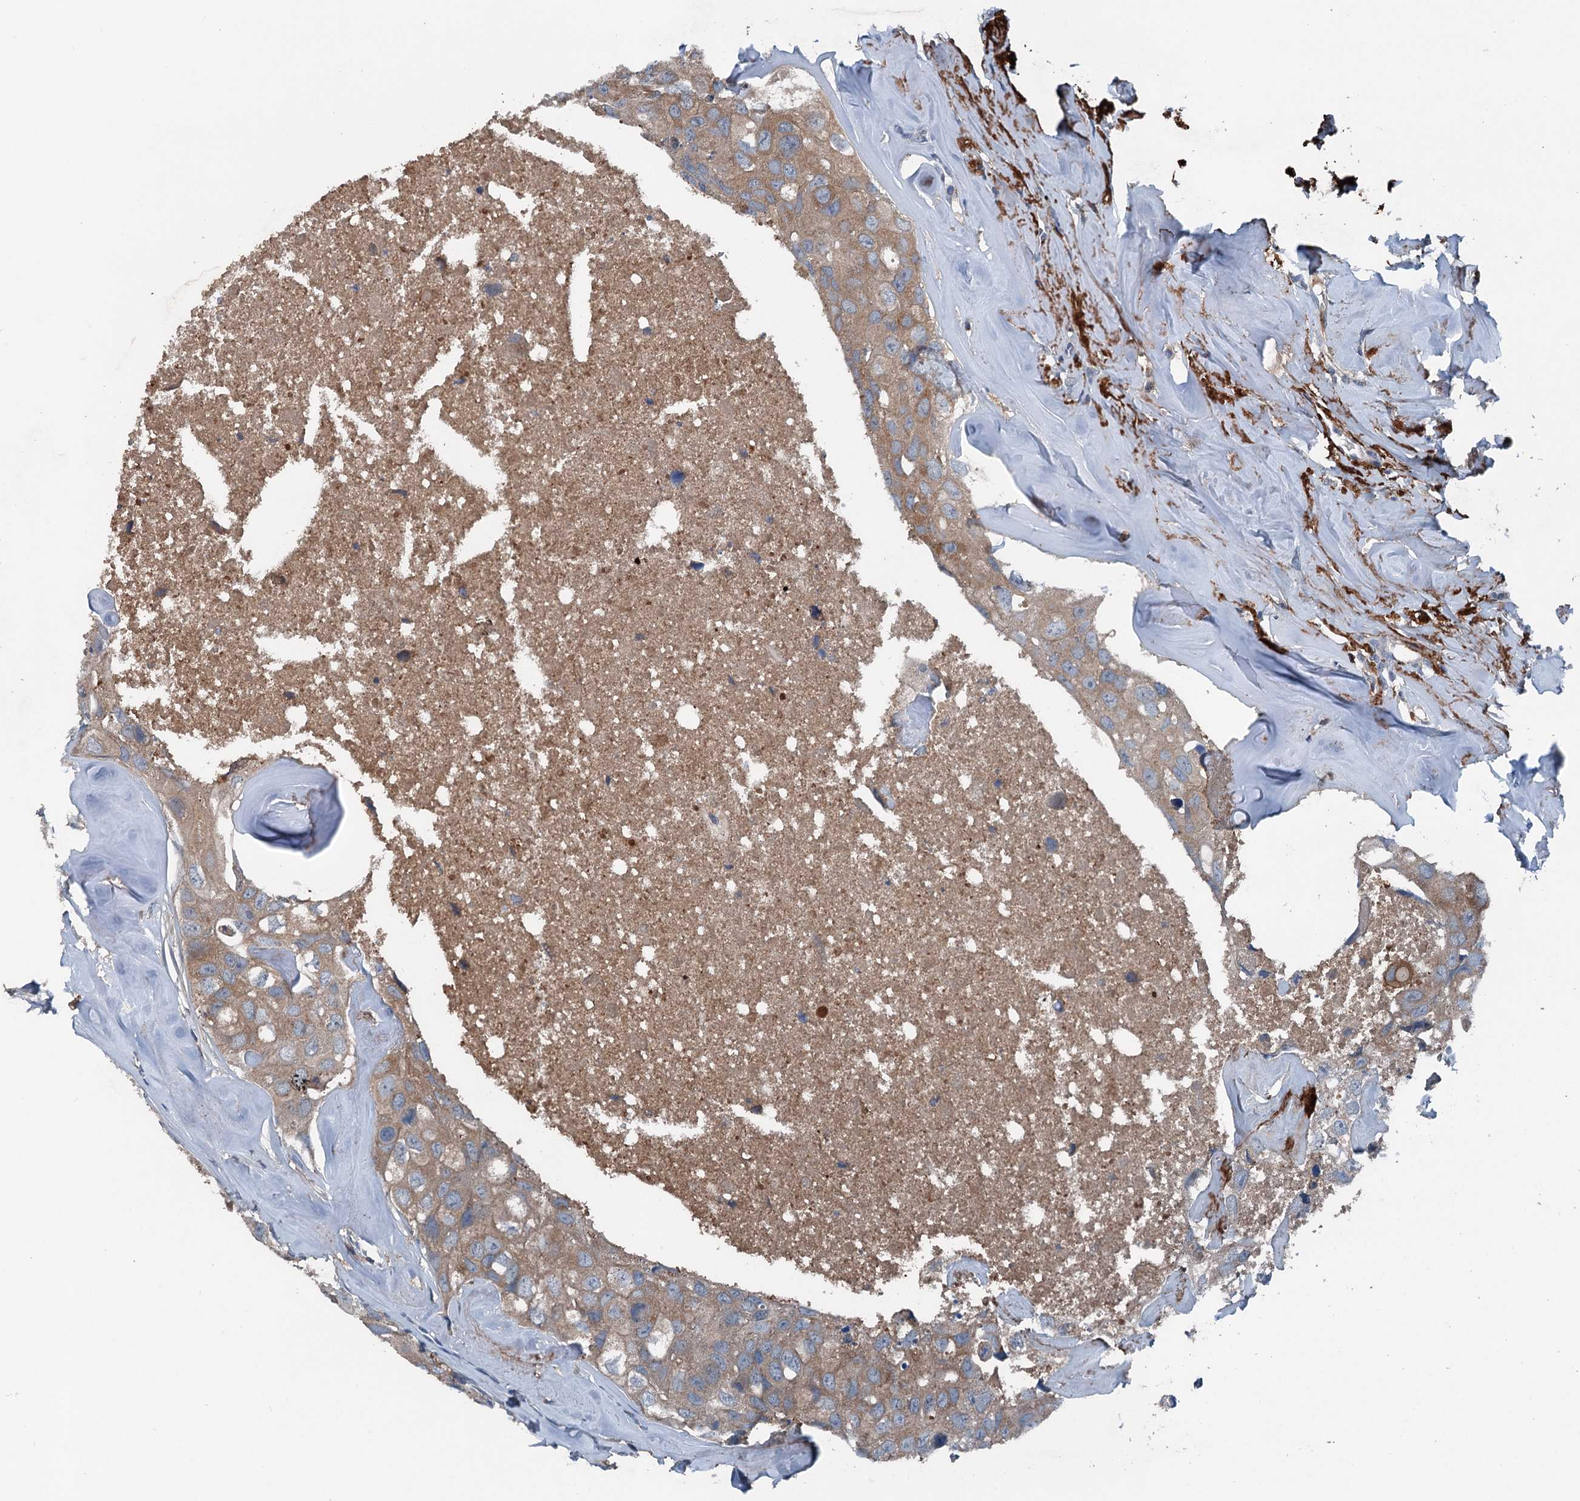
{"staining": {"intensity": "moderate", "quantity": ">75%", "location": "cytoplasmic/membranous"}, "tissue": "head and neck cancer", "cell_type": "Tumor cells", "image_type": "cancer", "snomed": [{"axis": "morphology", "description": "Adenocarcinoma, NOS"}, {"axis": "morphology", "description": "Adenocarcinoma, metastatic, NOS"}, {"axis": "topography", "description": "Head-Neck"}], "caption": "DAB (3,3'-diaminobenzidine) immunohistochemical staining of head and neck cancer (adenocarcinoma) demonstrates moderate cytoplasmic/membranous protein expression in approximately >75% of tumor cells. The staining is performed using DAB (3,3'-diaminobenzidine) brown chromogen to label protein expression. The nuclei are counter-stained blue using hematoxylin.", "gene": "PDSS1", "patient": {"sex": "male", "age": 75}}